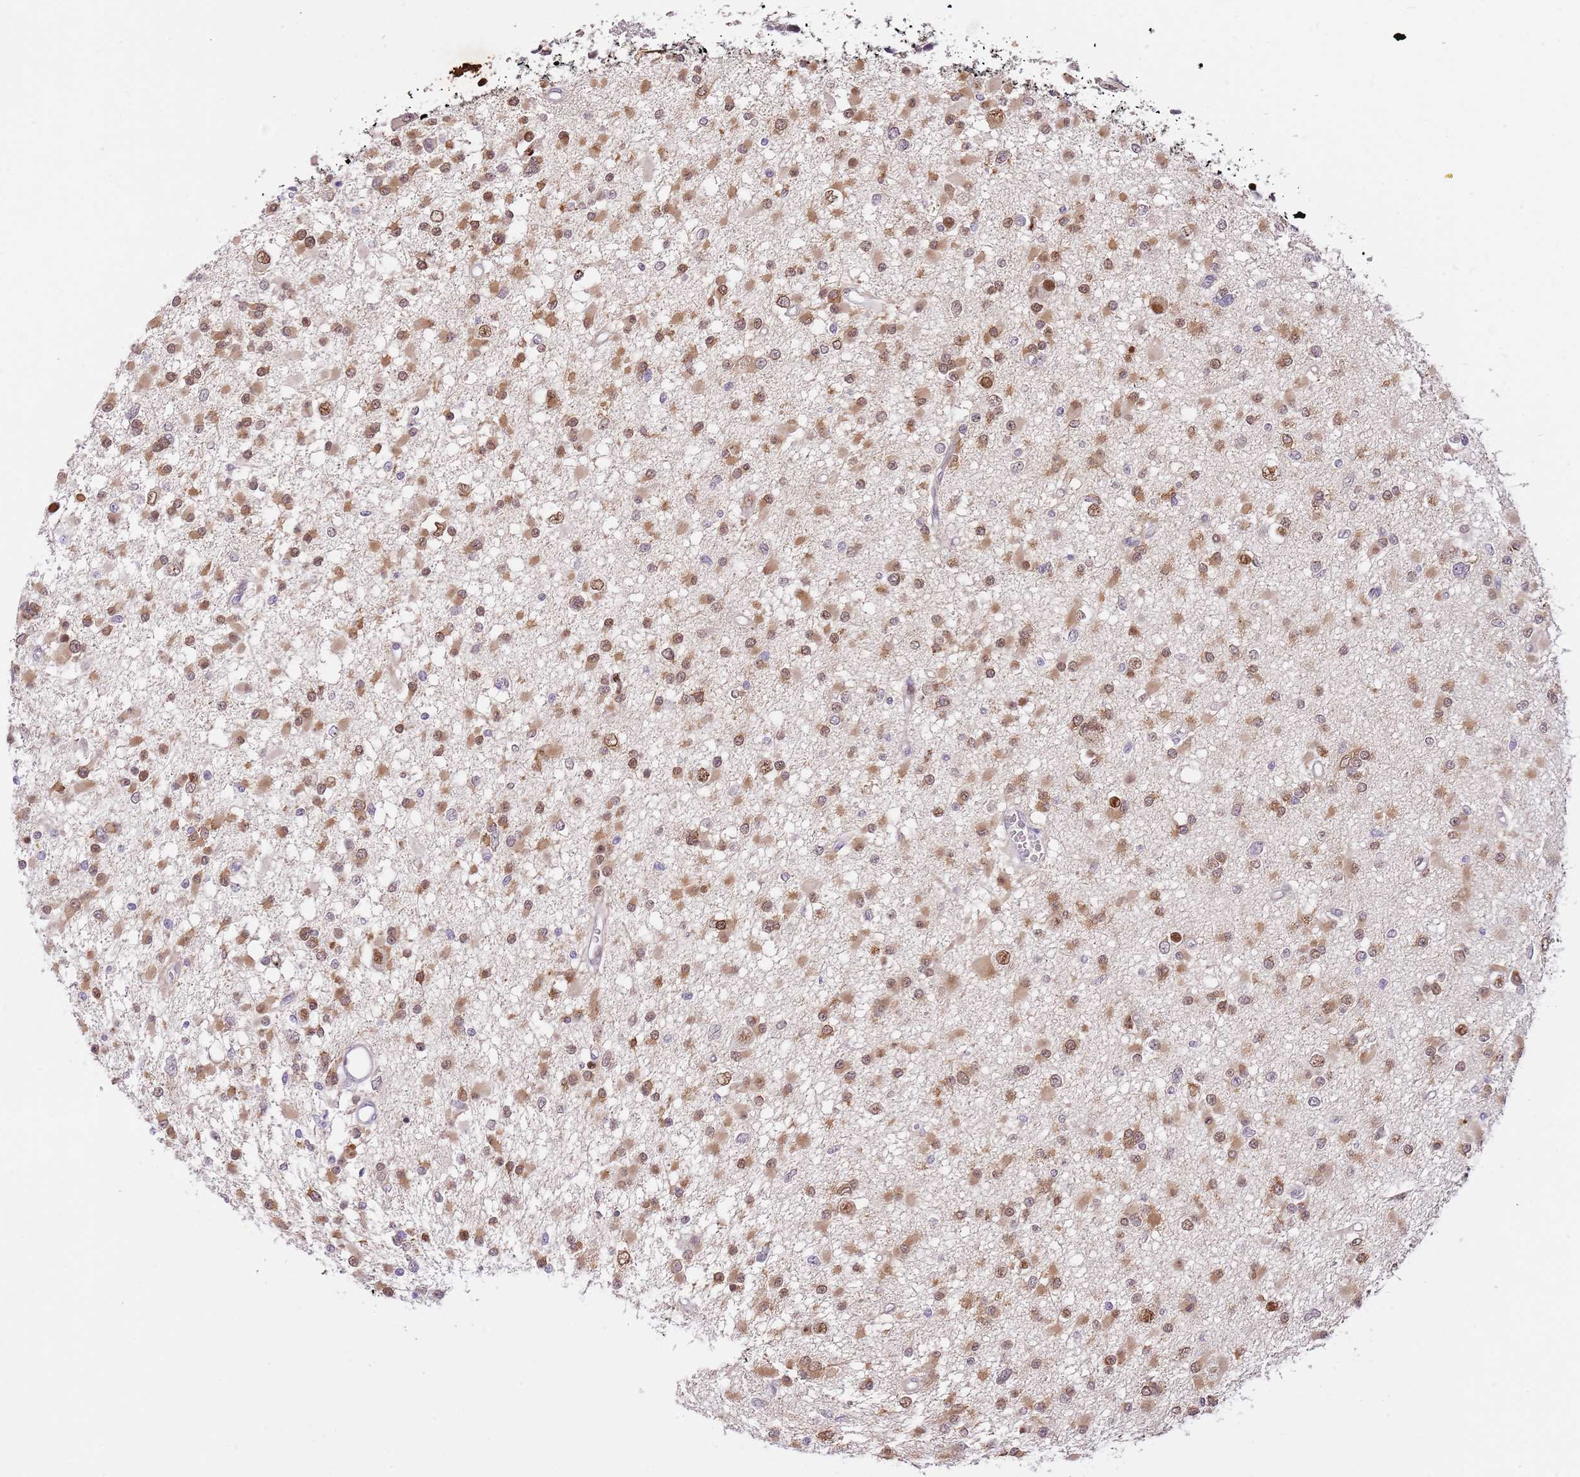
{"staining": {"intensity": "moderate", "quantity": ">75%", "location": "nuclear"}, "tissue": "glioma", "cell_type": "Tumor cells", "image_type": "cancer", "snomed": [{"axis": "morphology", "description": "Glioma, malignant, Low grade"}, {"axis": "topography", "description": "Brain"}], "caption": "IHC of human glioma shows medium levels of moderate nuclear staining in about >75% of tumor cells.", "gene": "RFK", "patient": {"sex": "female", "age": 22}}